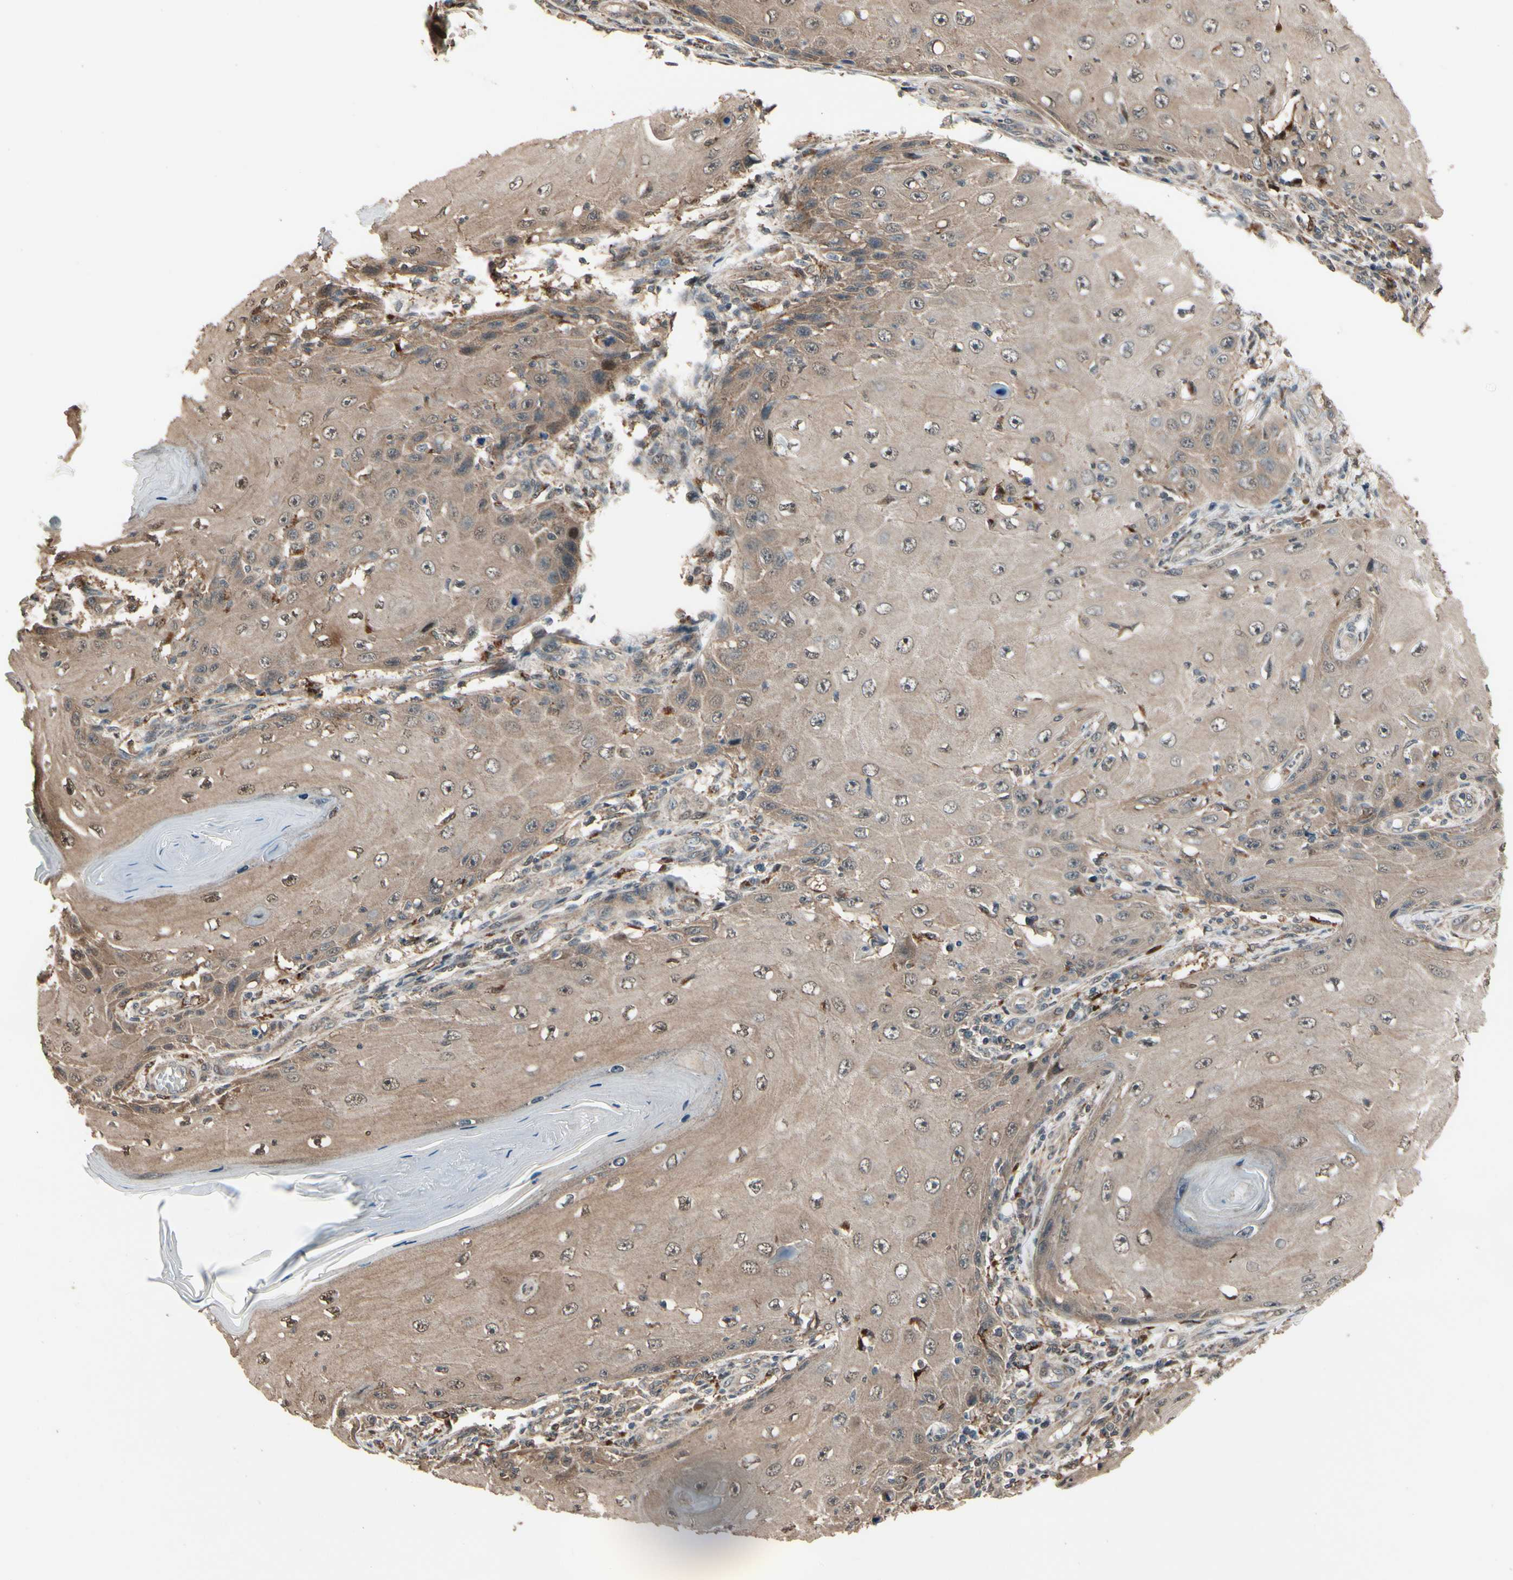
{"staining": {"intensity": "weak", "quantity": ">75%", "location": "cytoplasmic/membranous"}, "tissue": "skin cancer", "cell_type": "Tumor cells", "image_type": "cancer", "snomed": [{"axis": "morphology", "description": "Squamous cell carcinoma, NOS"}, {"axis": "topography", "description": "Skin"}], "caption": "A brown stain labels weak cytoplasmic/membranous expression of a protein in skin cancer tumor cells.", "gene": "CSF1R", "patient": {"sex": "female", "age": 73}}